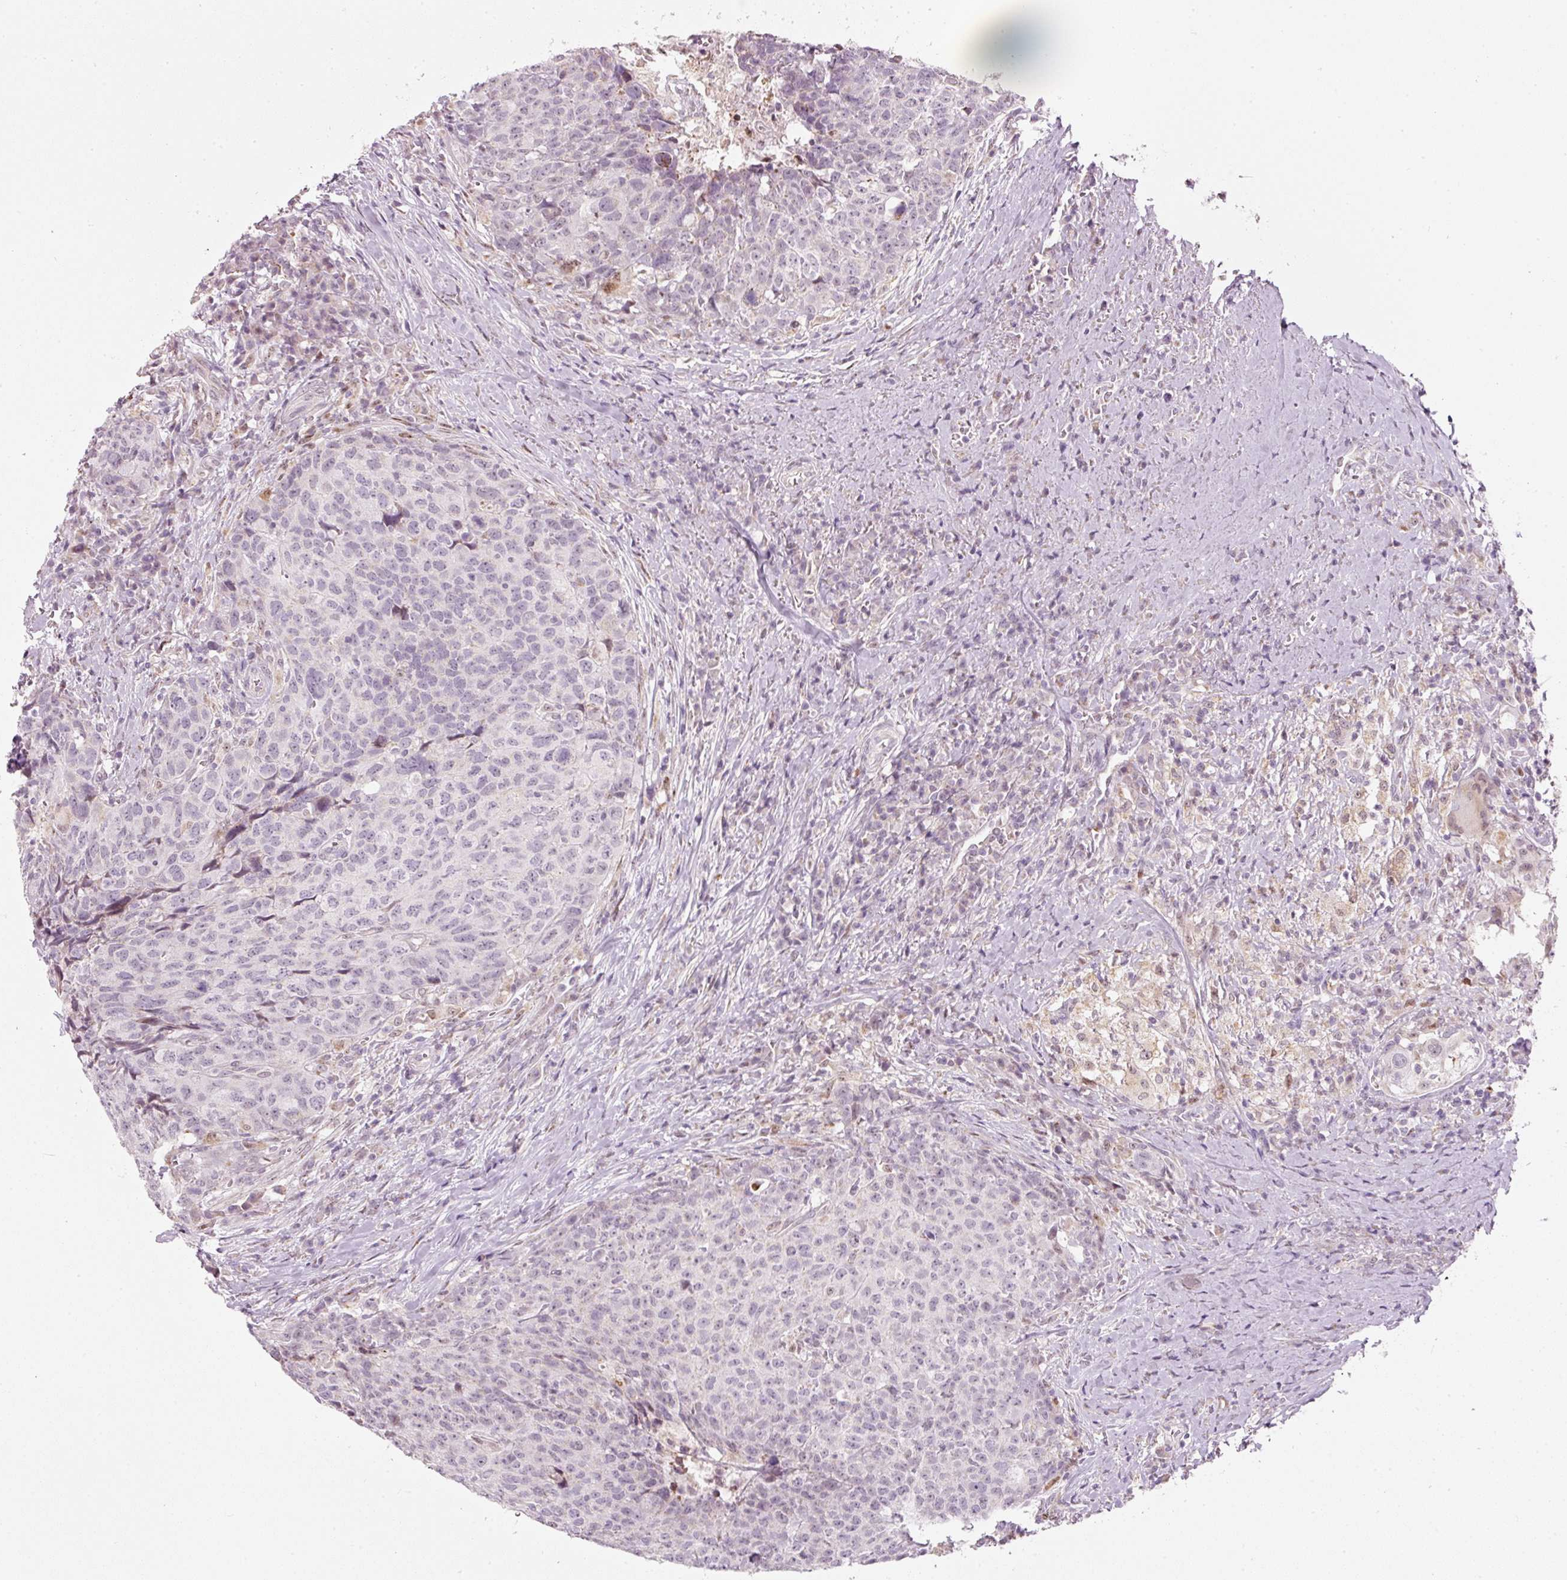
{"staining": {"intensity": "negative", "quantity": "none", "location": "none"}, "tissue": "head and neck cancer", "cell_type": "Tumor cells", "image_type": "cancer", "snomed": [{"axis": "morphology", "description": "Squamous cell carcinoma, NOS"}, {"axis": "topography", "description": "Head-Neck"}], "caption": "There is no significant staining in tumor cells of head and neck cancer.", "gene": "RNF39", "patient": {"sex": "male", "age": 66}}